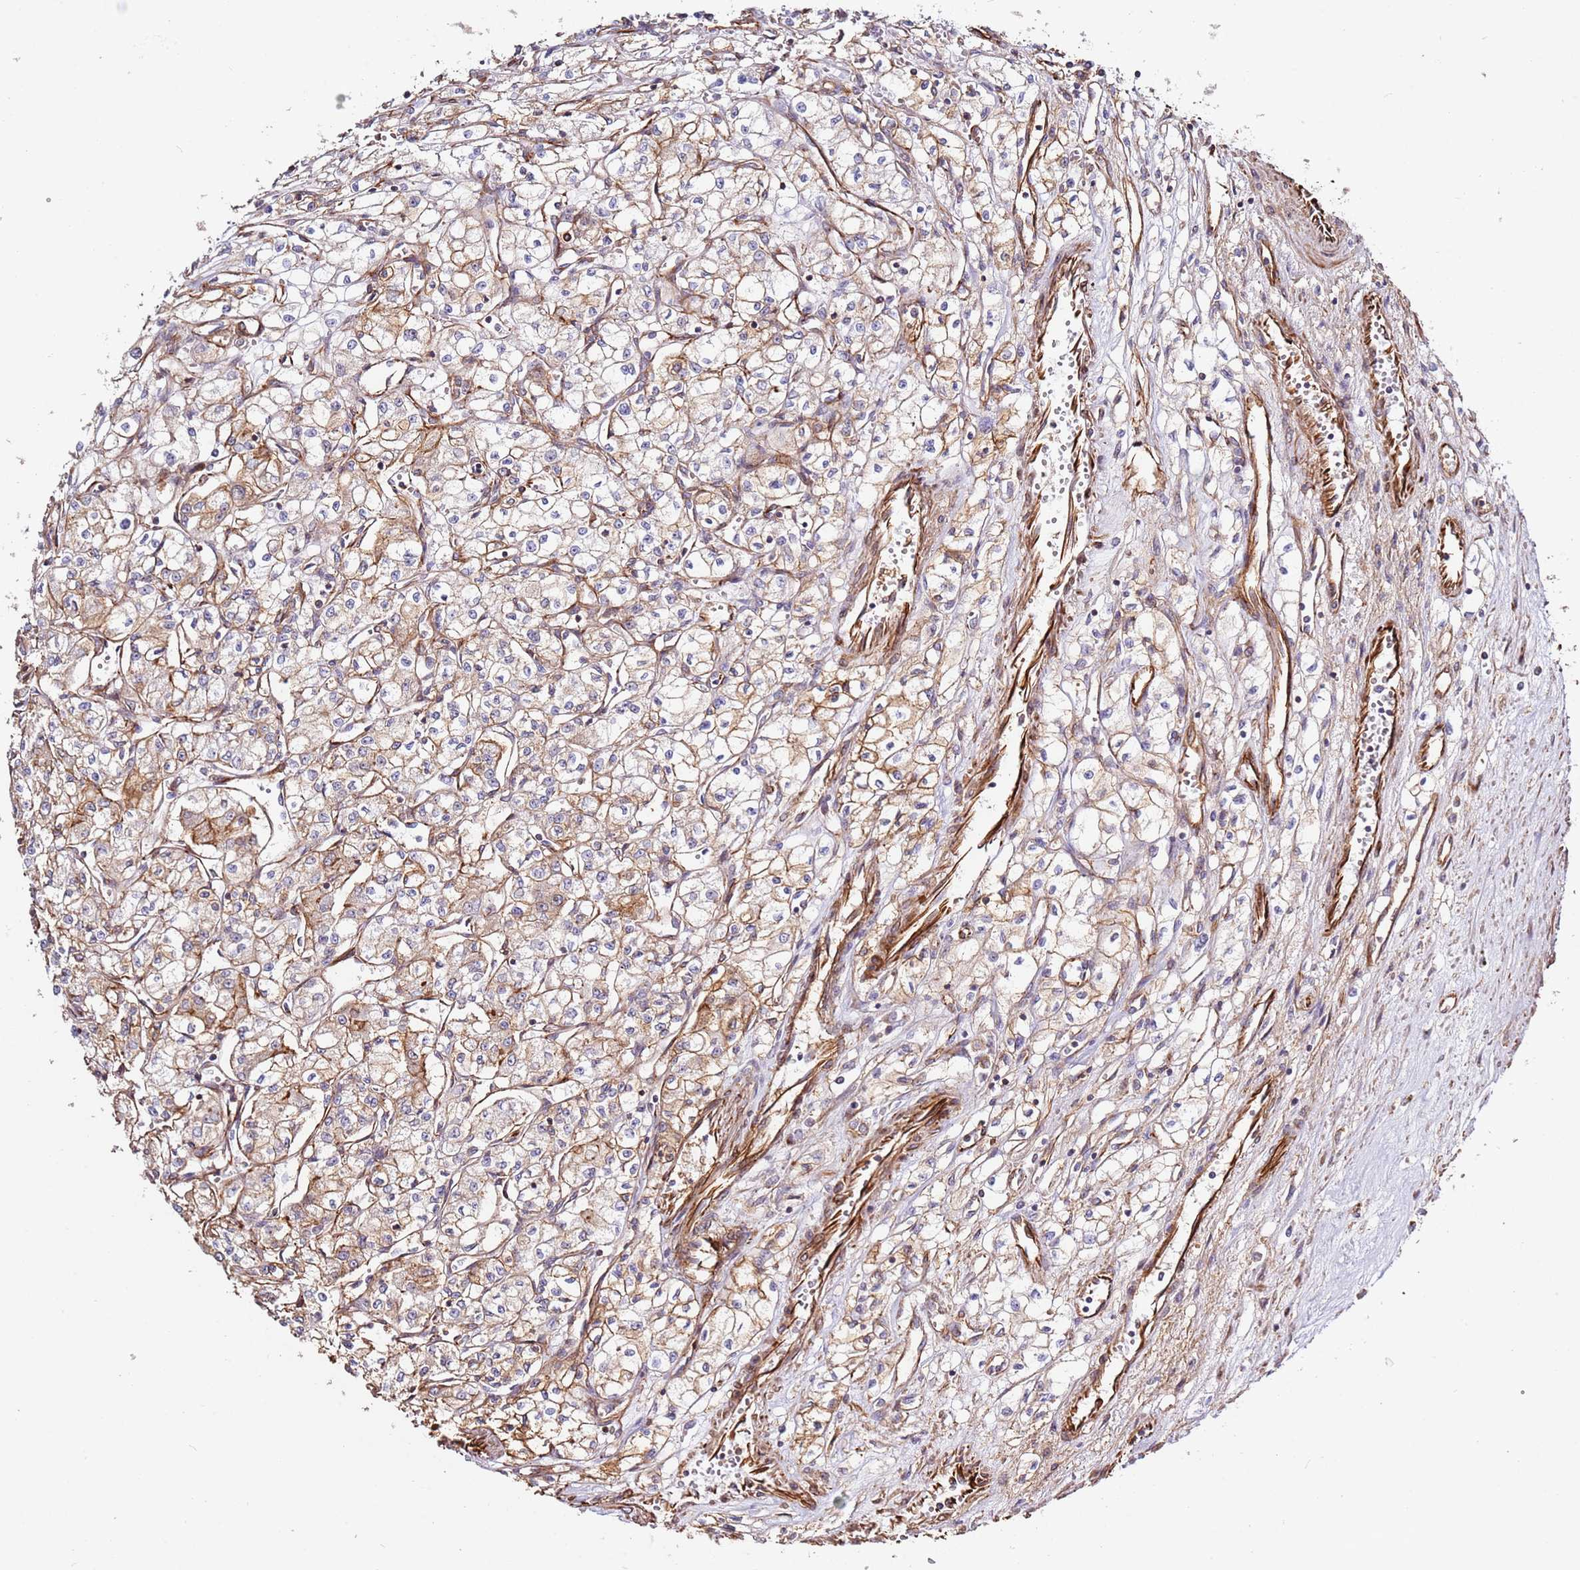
{"staining": {"intensity": "moderate", "quantity": "25%-75%", "location": "cytoplasmic/membranous"}, "tissue": "renal cancer", "cell_type": "Tumor cells", "image_type": "cancer", "snomed": [{"axis": "morphology", "description": "Adenocarcinoma, NOS"}, {"axis": "topography", "description": "Kidney"}], "caption": "A histopathology image of renal cancer (adenocarcinoma) stained for a protein displays moderate cytoplasmic/membranous brown staining in tumor cells. (DAB IHC, brown staining for protein, blue staining for nuclei).", "gene": "MRGPRE", "patient": {"sex": "male", "age": 59}}